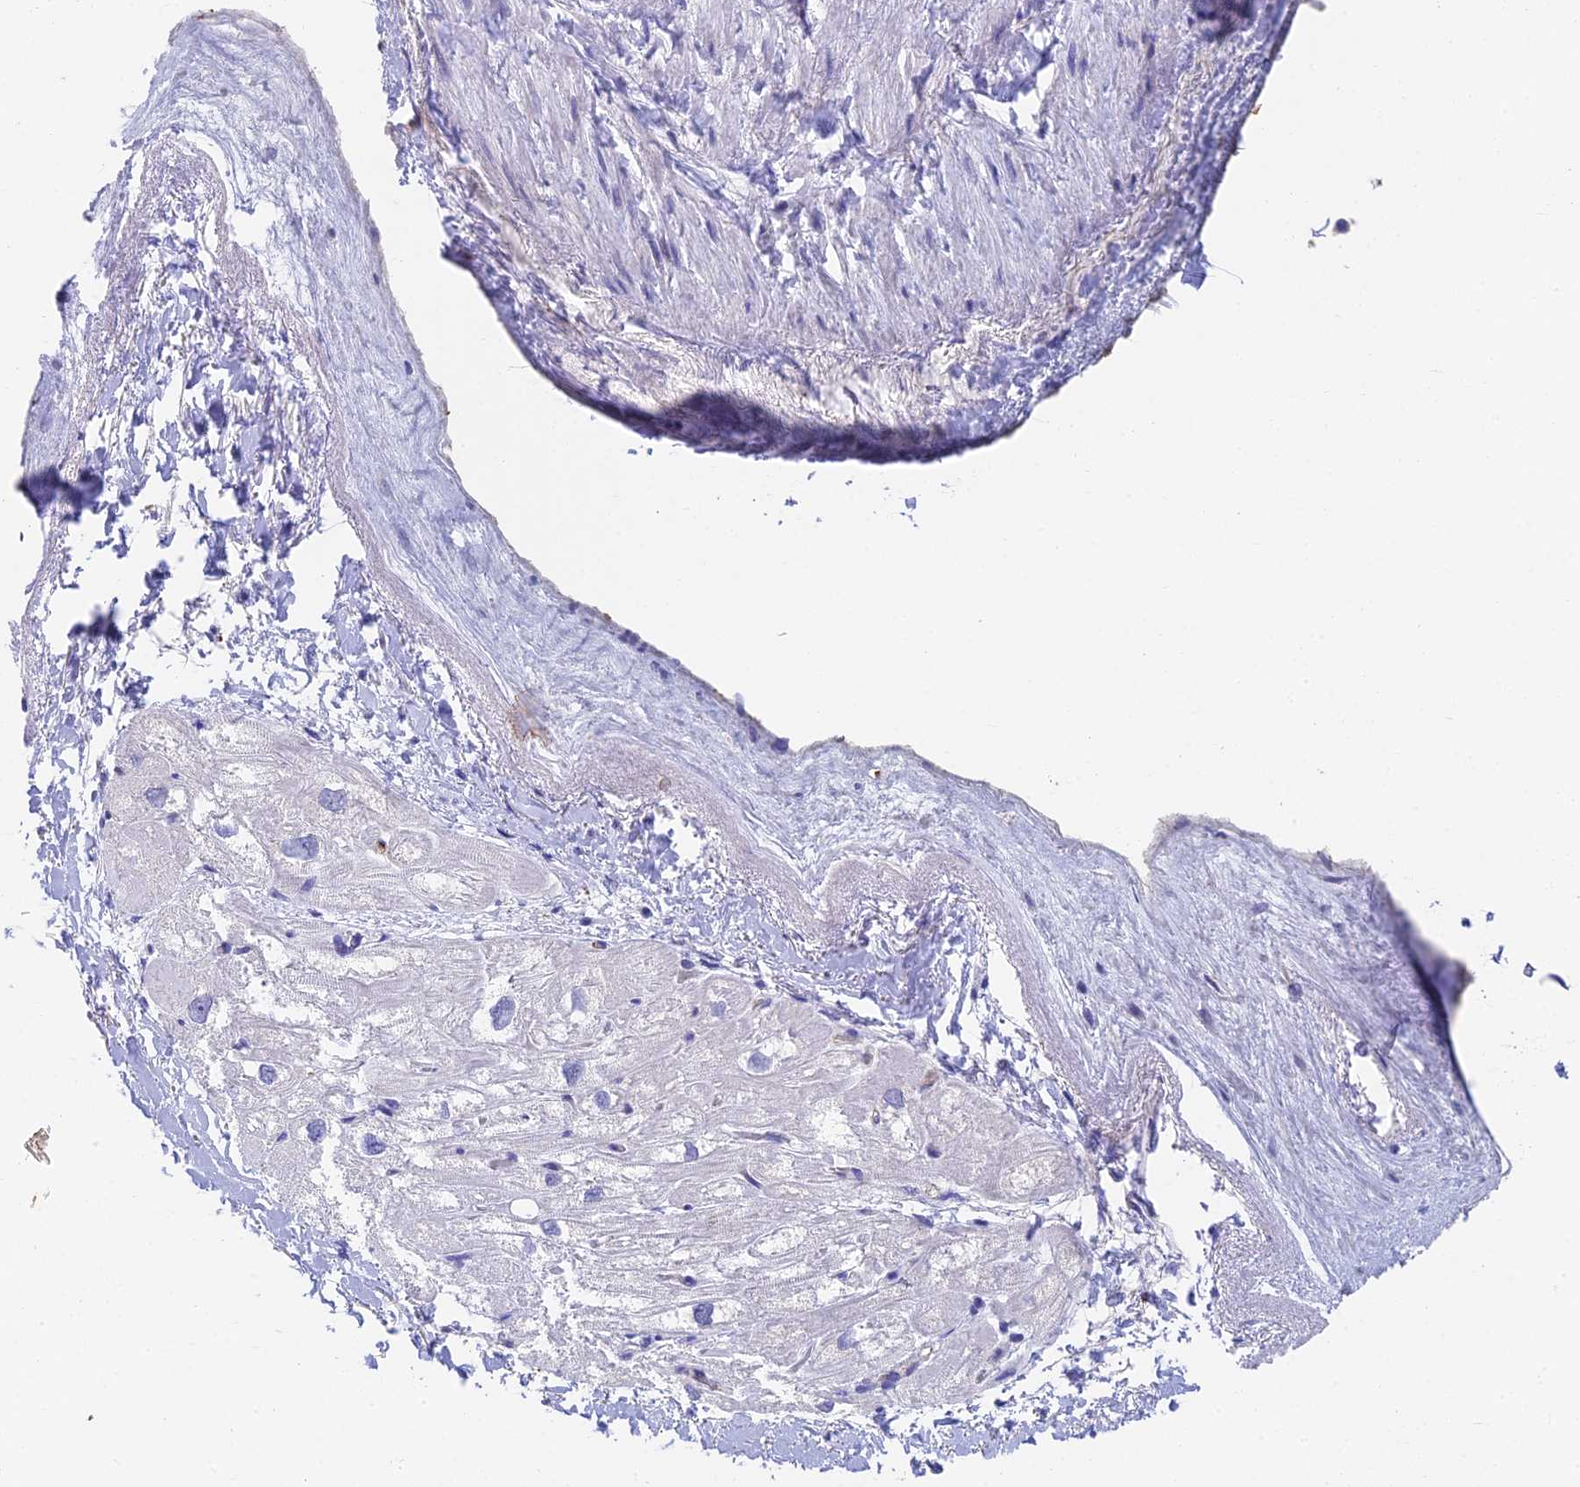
{"staining": {"intensity": "negative", "quantity": "none", "location": "none"}, "tissue": "heart muscle", "cell_type": "Cardiomyocytes", "image_type": "normal", "snomed": [{"axis": "morphology", "description": "Normal tissue, NOS"}, {"axis": "topography", "description": "Heart"}], "caption": "Immunohistochemistry of normal heart muscle demonstrates no expression in cardiomyocytes.", "gene": "ADAMTS13", "patient": {"sex": "male", "age": 50}}